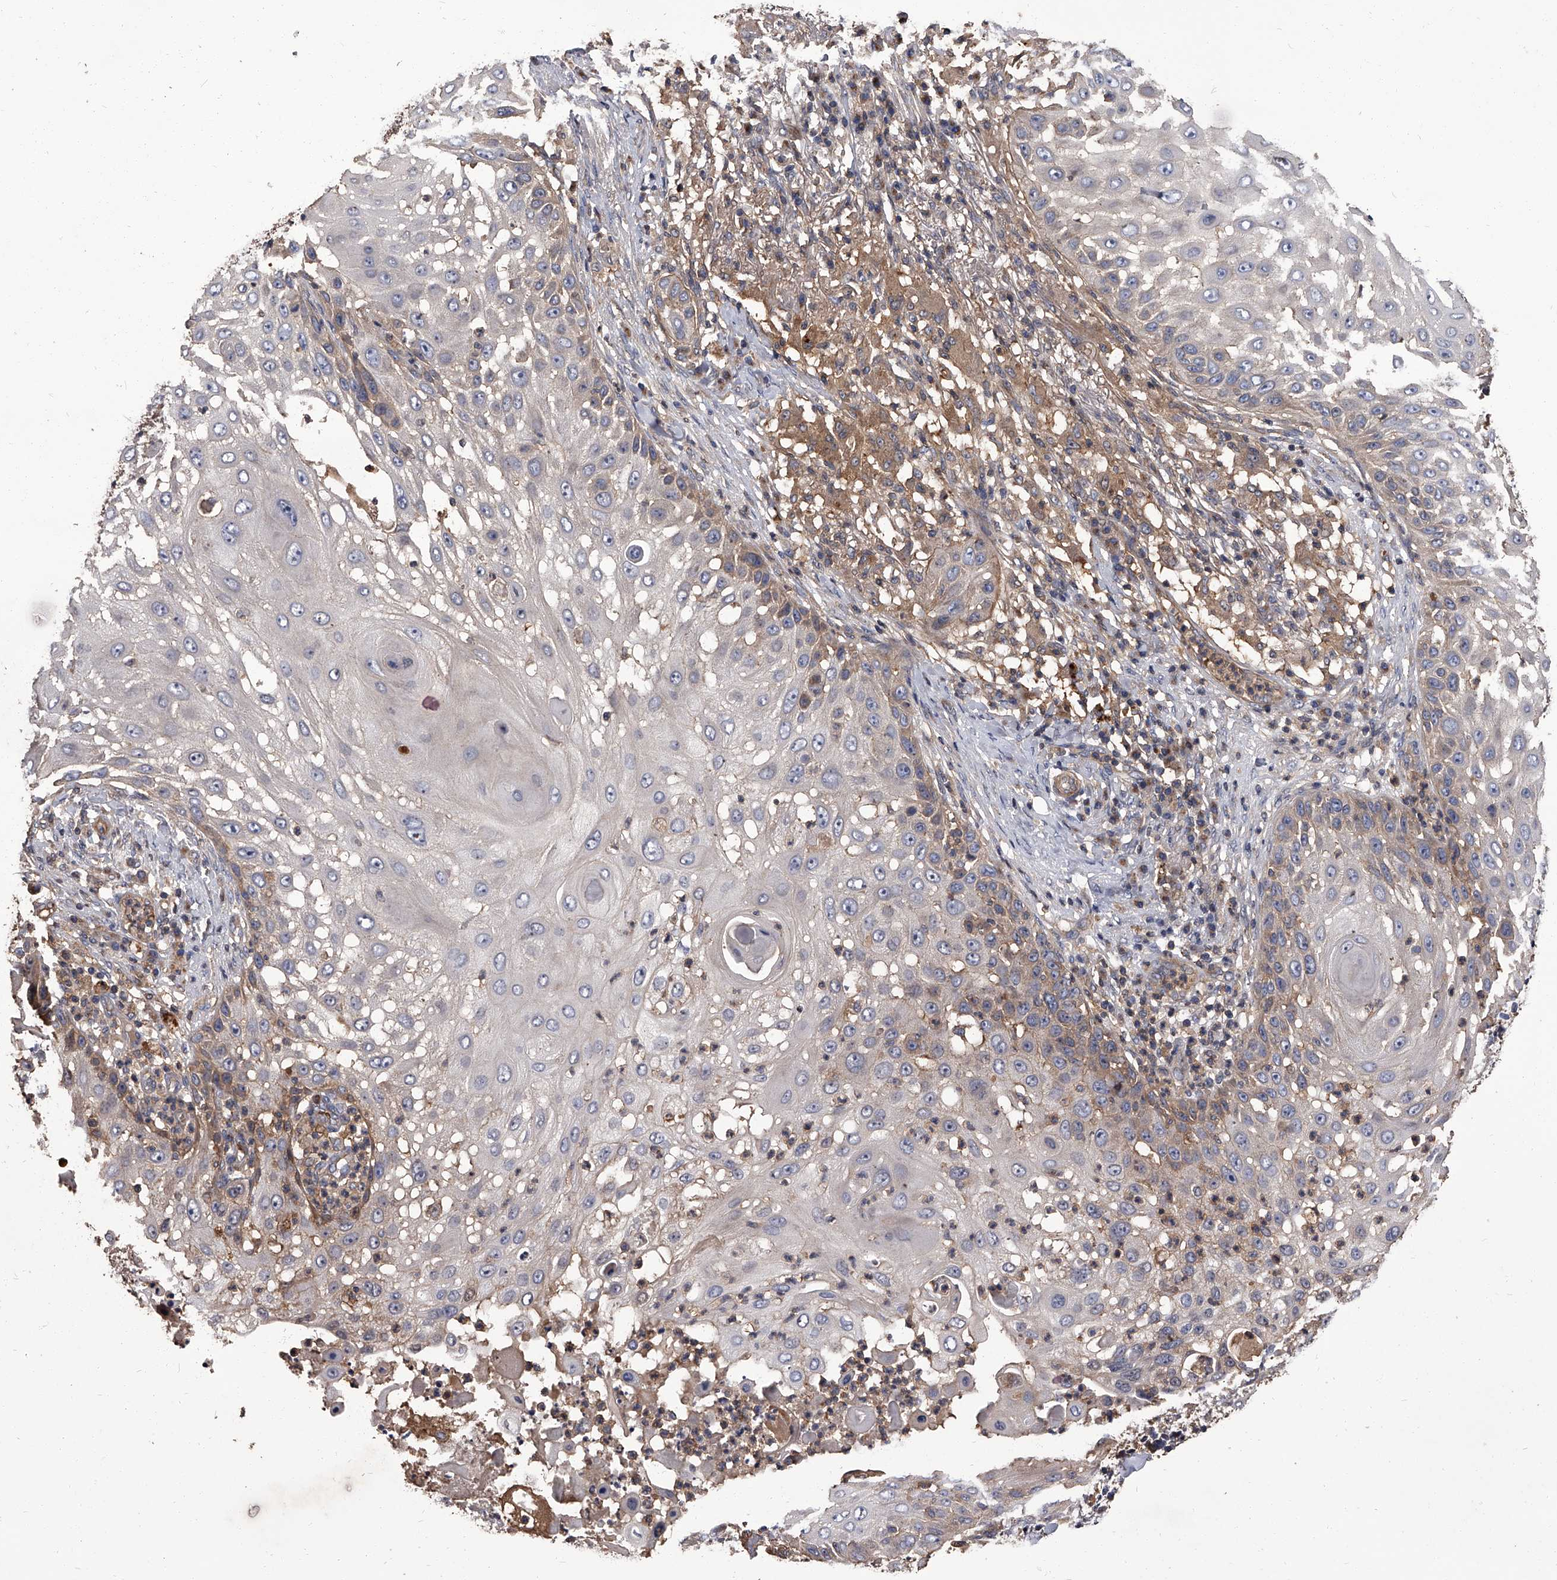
{"staining": {"intensity": "weak", "quantity": "<25%", "location": "cytoplasmic/membranous"}, "tissue": "skin cancer", "cell_type": "Tumor cells", "image_type": "cancer", "snomed": [{"axis": "morphology", "description": "Squamous cell carcinoma, NOS"}, {"axis": "topography", "description": "Skin"}], "caption": "Human skin cancer stained for a protein using IHC displays no expression in tumor cells.", "gene": "STK36", "patient": {"sex": "female", "age": 44}}